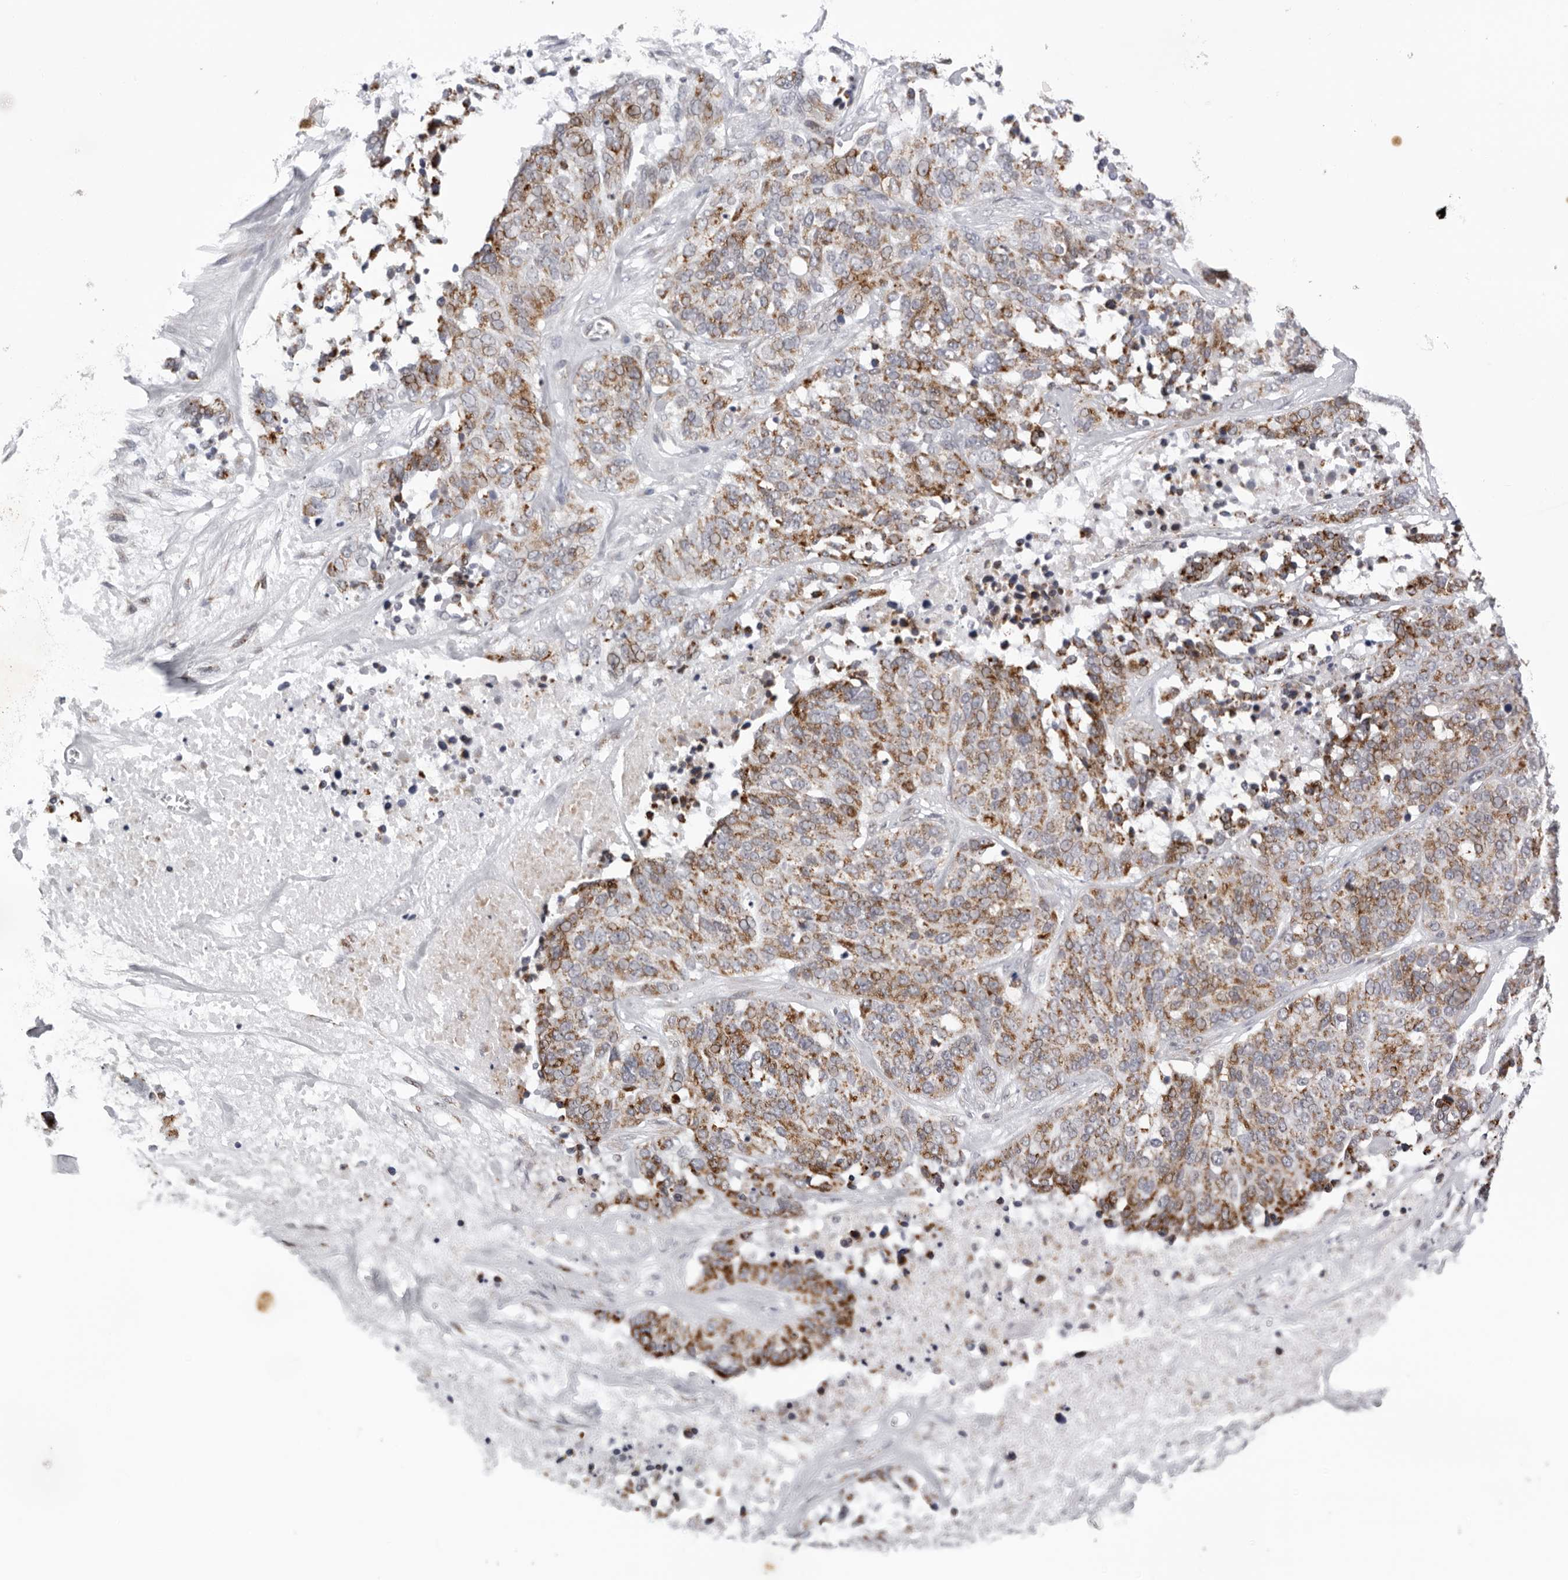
{"staining": {"intensity": "moderate", "quantity": ">75%", "location": "cytoplasmic/membranous"}, "tissue": "ovarian cancer", "cell_type": "Tumor cells", "image_type": "cancer", "snomed": [{"axis": "morphology", "description": "Cystadenocarcinoma, serous, NOS"}, {"axis": "topography", "description": "Ovary"}], "caption": "Immunohistochemistry (DAB (3,3'-diaminobenzidine)) staining of ovarian cancer shows moderate cytoplasmic/membranous protein staining in about >75% of tumor cells. The staining is performed using DAB brown chromogen to label protein expression. The nuclei are counter-stained blue using hematoxylin.", "gene": "CPT2", "patient": {"sex": "female", "age": 44}}